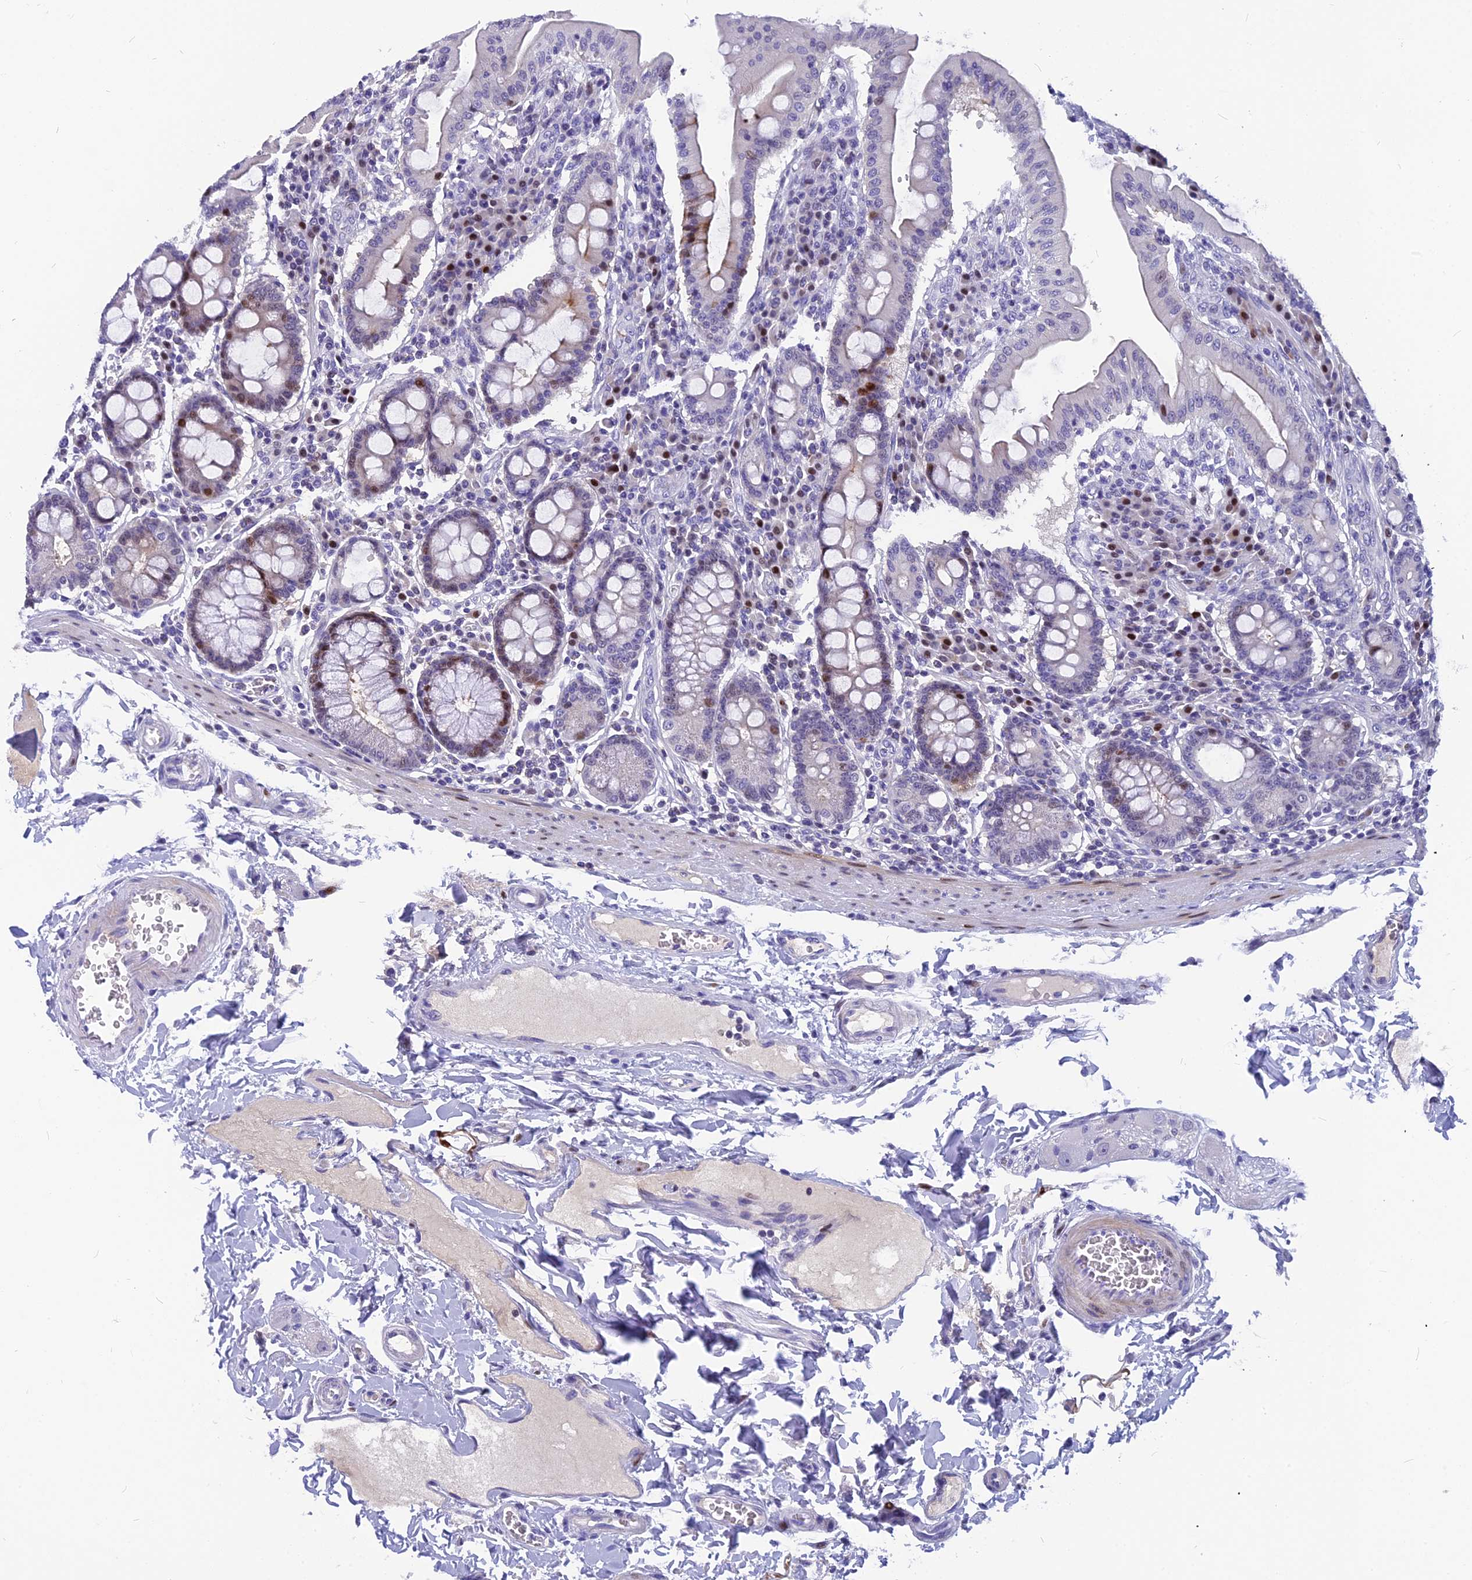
{"staining": {"intensity": "strong", "quantity": "25%-75%", "location": "cytoplasmic/membranous,nuclear"}, "tissue": "duodenum", "cell_type": "Glandular cells", "image_type": "normal", "snomed": [{"axis": "morphology", "description": "Normal tissue, NOS"}, {"axis": "morphology", "description": "Adenocarcinoma, NOS"}, {"axis": "topography", "description": "Pancreas"}, {"axis": "topography", "description": "Duodenum"}], "caption": "Benign duodenum displays strong cytoplasmic/membranous,nuclear positivity in approximately 25%-75% of glandular cells, visualized by immunohistochemistry.", "gene": "NKPD1", "patient": {"sex": "male", "age": 50}}